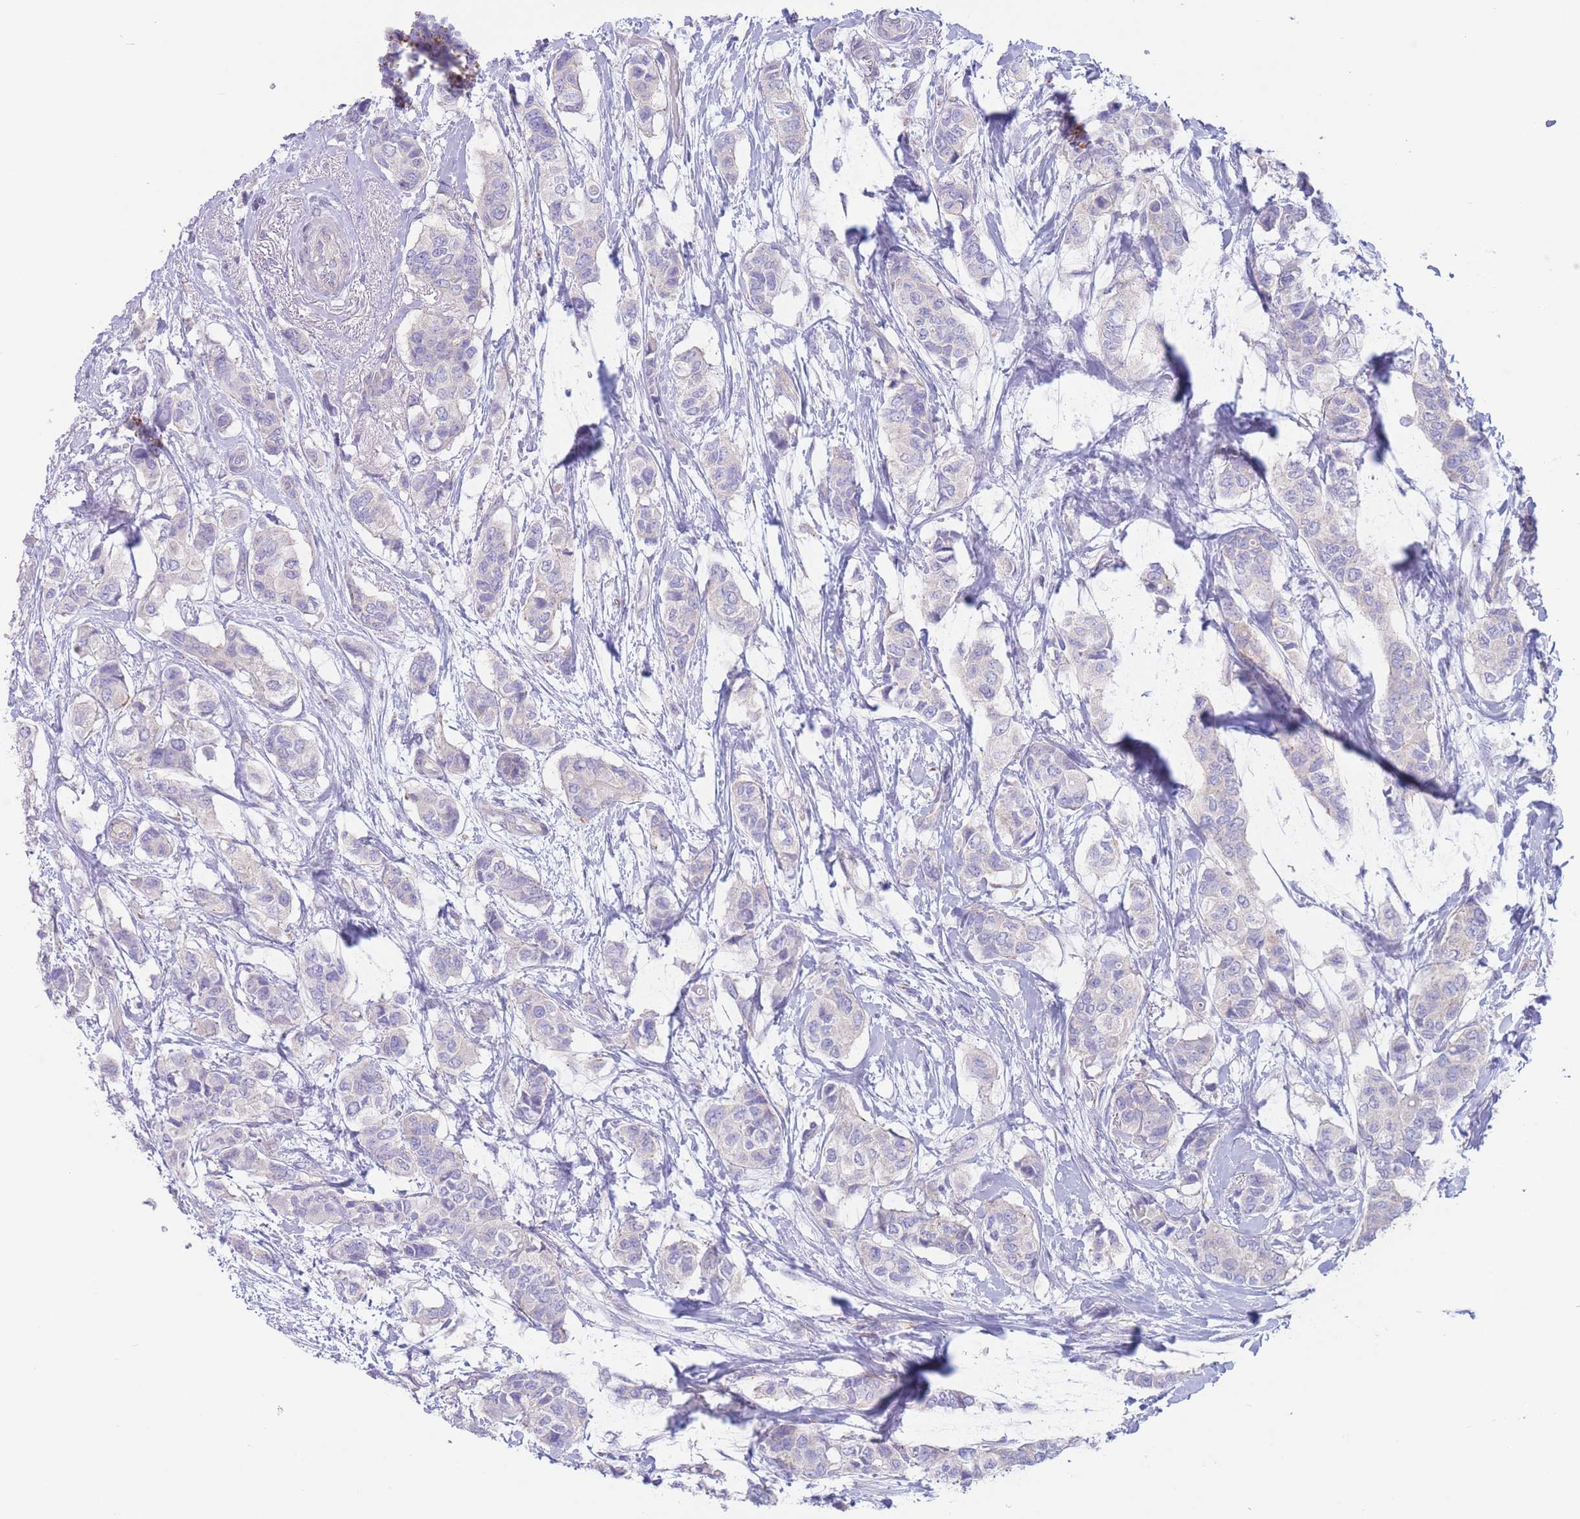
{"staining": {"intensity": "negative", "quantity": "none", "location": "none"}, "tissue": "breast cancer", "cell_type": "Tumor cells", "image_type": "cancer", "snomed": [{"axis": "morphology", "description": "Lobular carcinoma"}, {"axis": "topography", "description": "Breast"}], "caption": "The photomicrograph exhibits no significant staining in tumor cells of lobular carcinoma (breast). (DAB (3,3'-diaminobenzidine) IHC visualized using brightfield microscopy, high magnification).", "gene": "ALS2CL", "patient": {"sex": "female", "age": 51}}